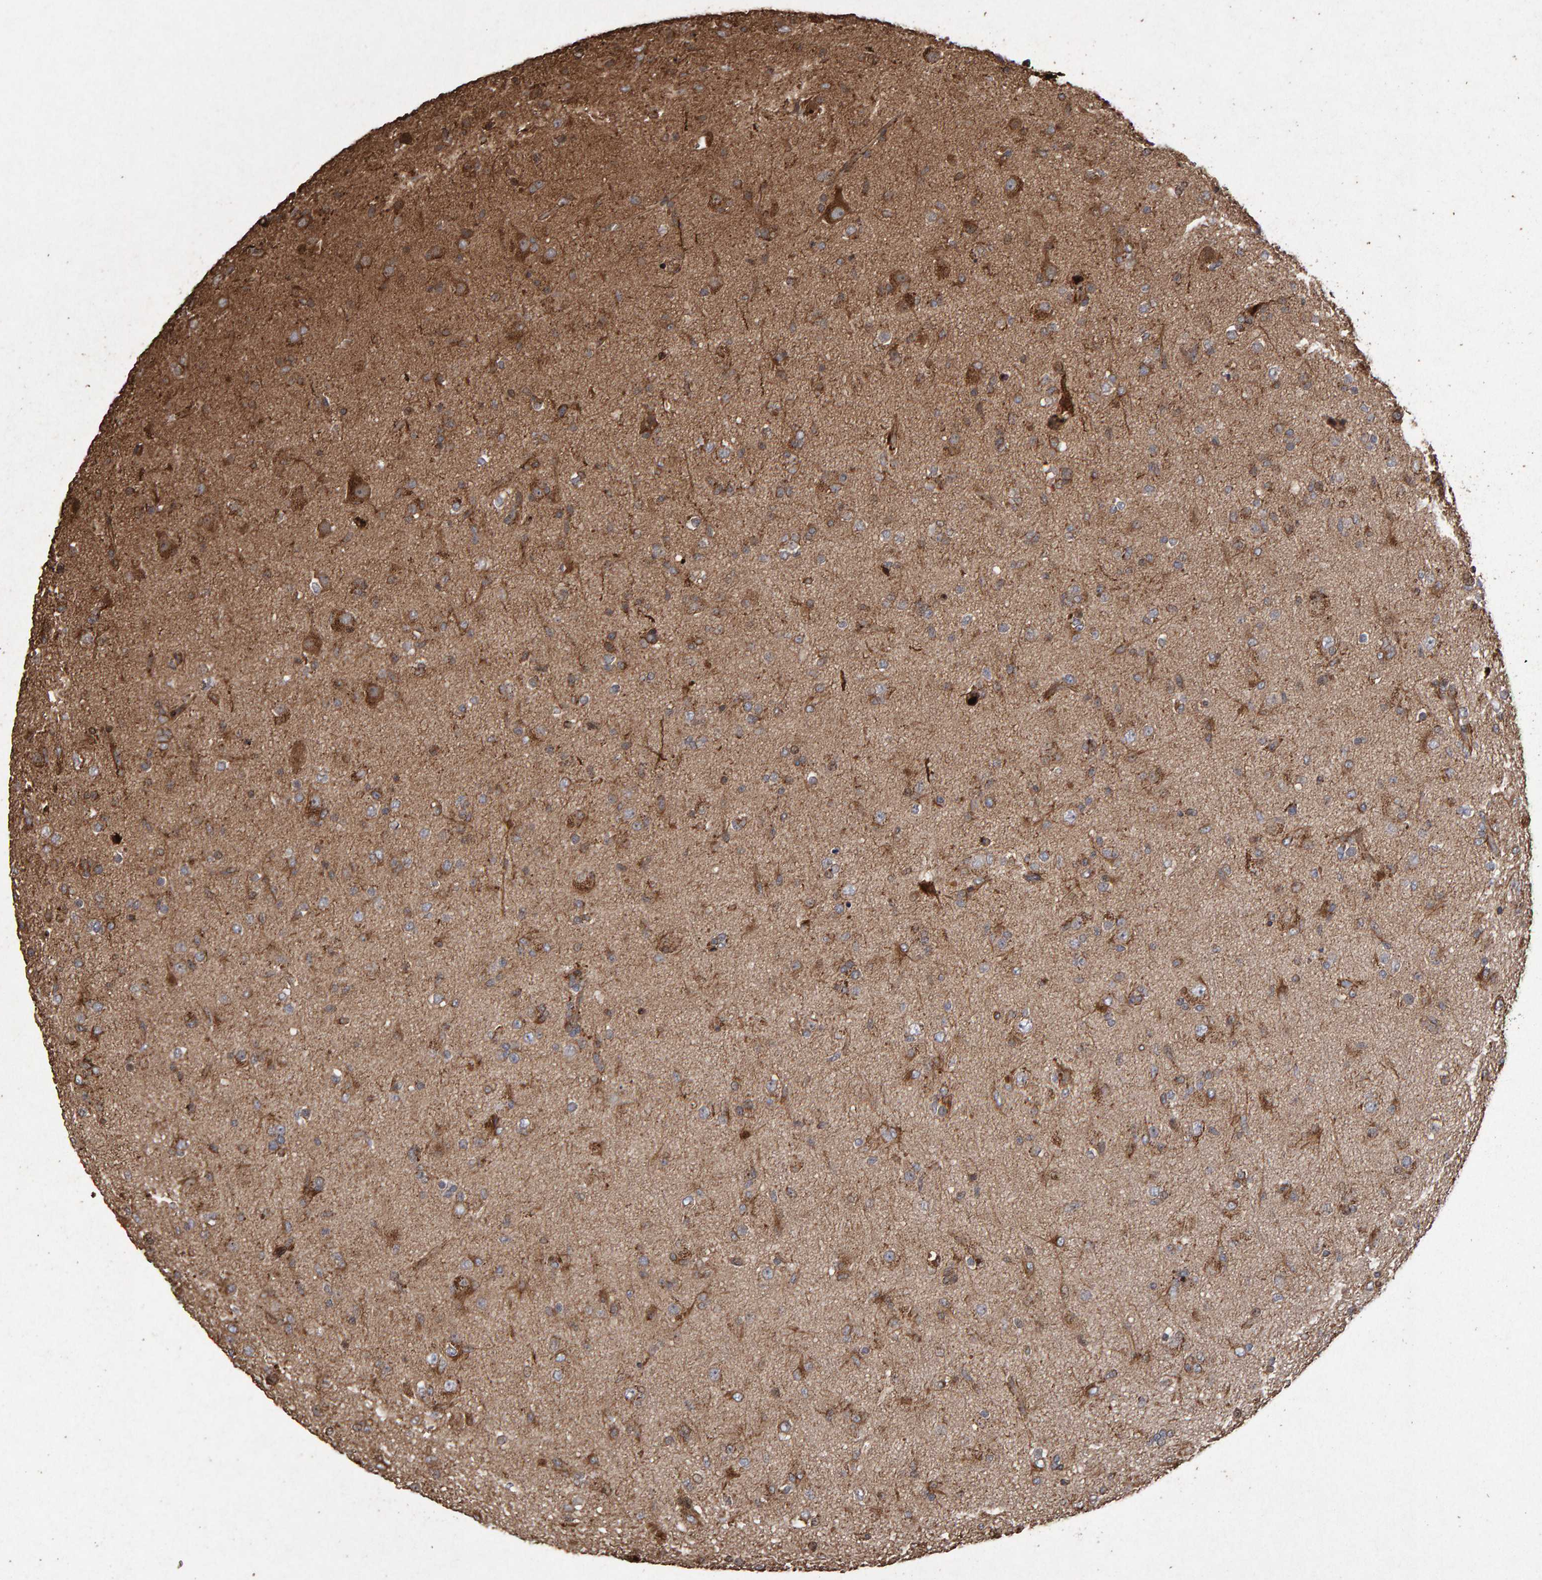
{"staining": {"intensity": "weak", "quantity": ">75%", "location": "cytoplasmic/membranous"}, "tissue": "glioma", "cell_type": "Tumor cells", "image_type": "cancer", "snomed": [{"axis": "morphology", "description": "Glioma, malignant, Low grade"}, {"axis": "topography", "description": "Brain"}], "caption": "Glioma stained with a brown dye displays weak cytoplasmic/membranous positive expression in approximately >75% of tumor cells.", "gene": "OSBP2", "patient": {"sex": "male", "age": 65}}